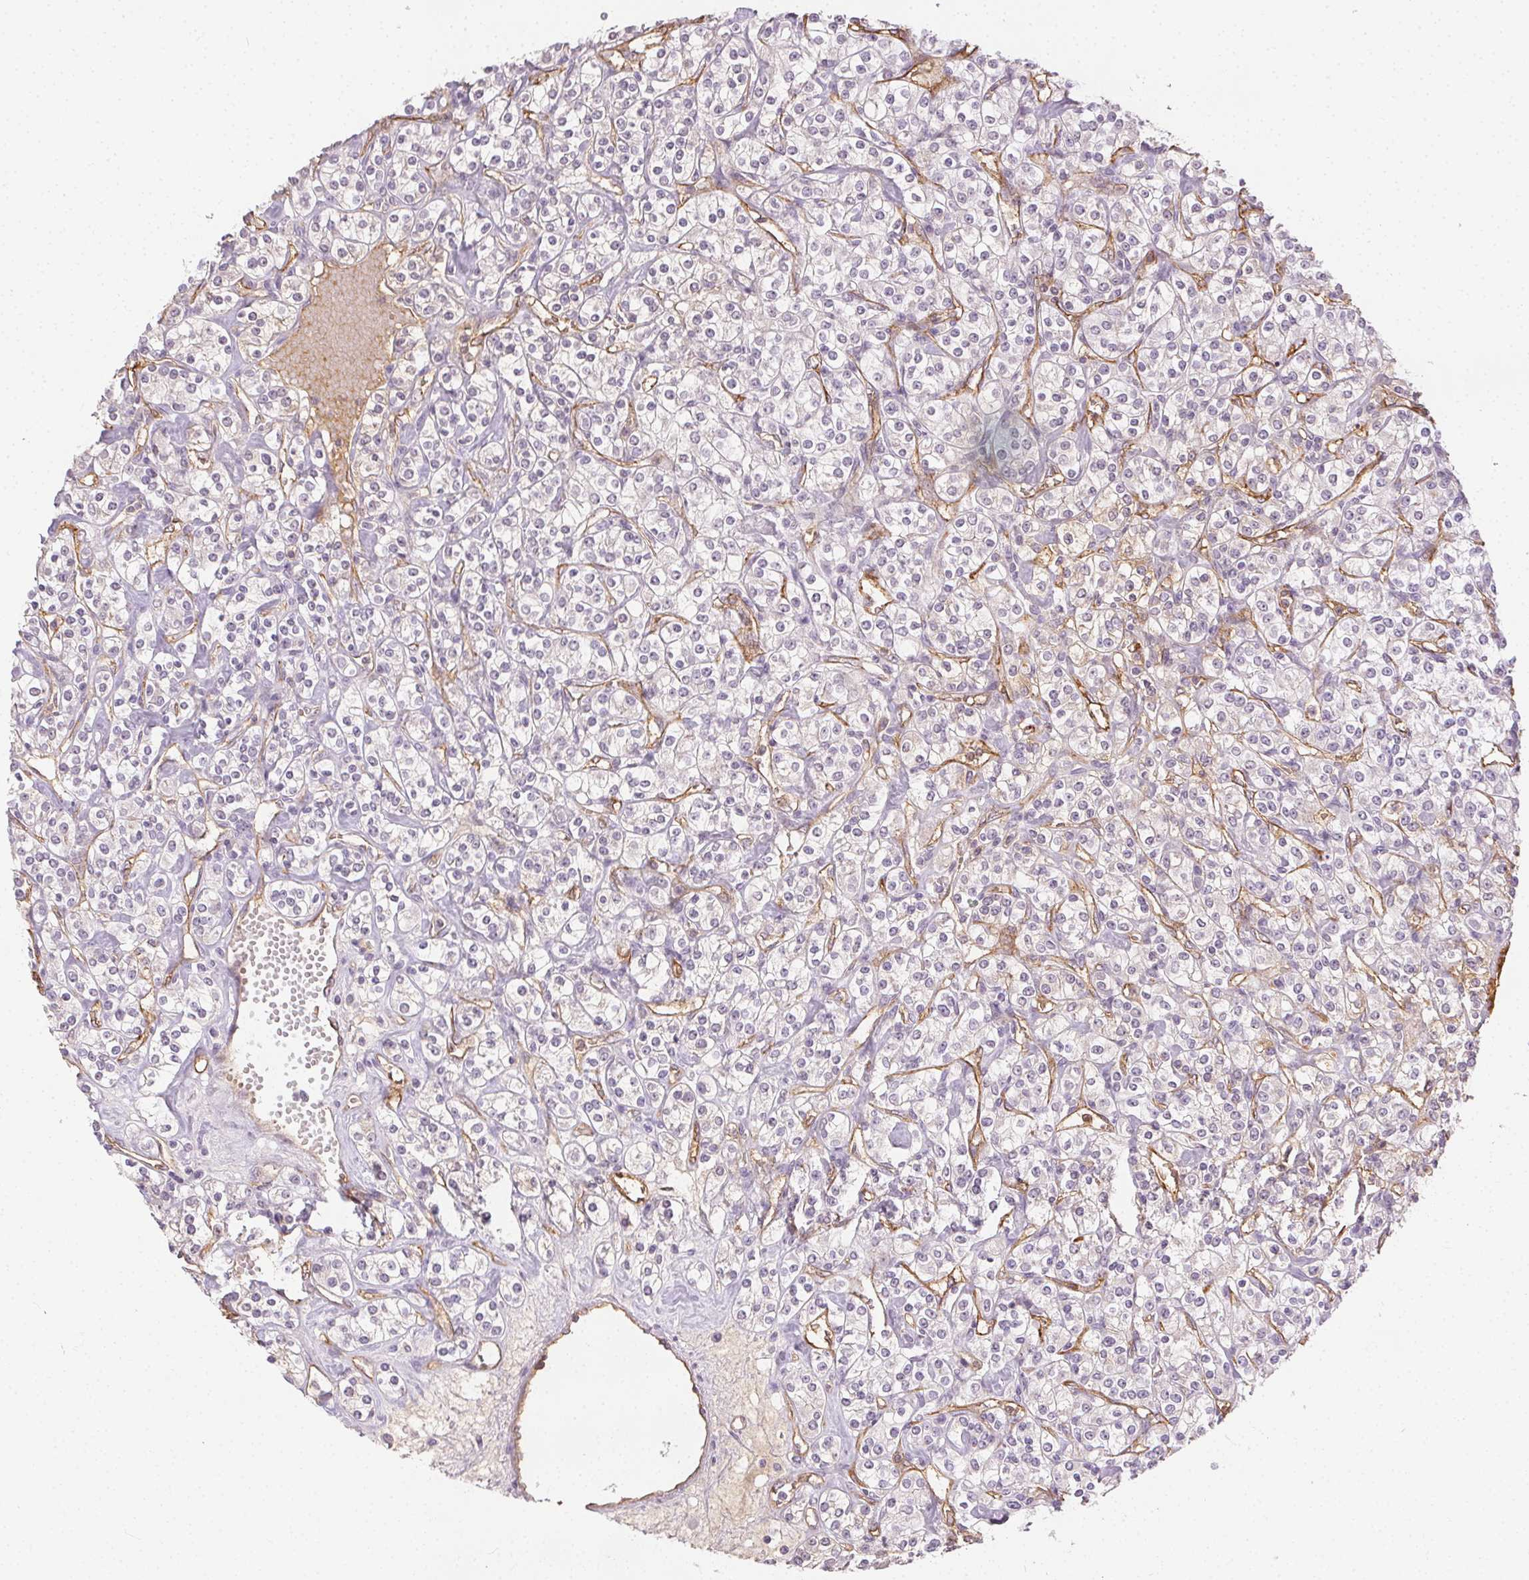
{"staining": {"intensity": "negative", "quantity": "none", "location": "none"}, "tissue": "renal cancer", "cell_type": "Tumor cells", "image_type": "cancer", "snomed": [{"axis": "morphology", "description": "Adenocarcinoma, NOS"}, {"axis": "topography", "description": "Kidney"}], "caption": "Histopathology image shows no protein expression in tumor cells of renal adenocarcinoma tissue.", "gene": "PODXL", "patient": {"sex": "male", "age": 77}}